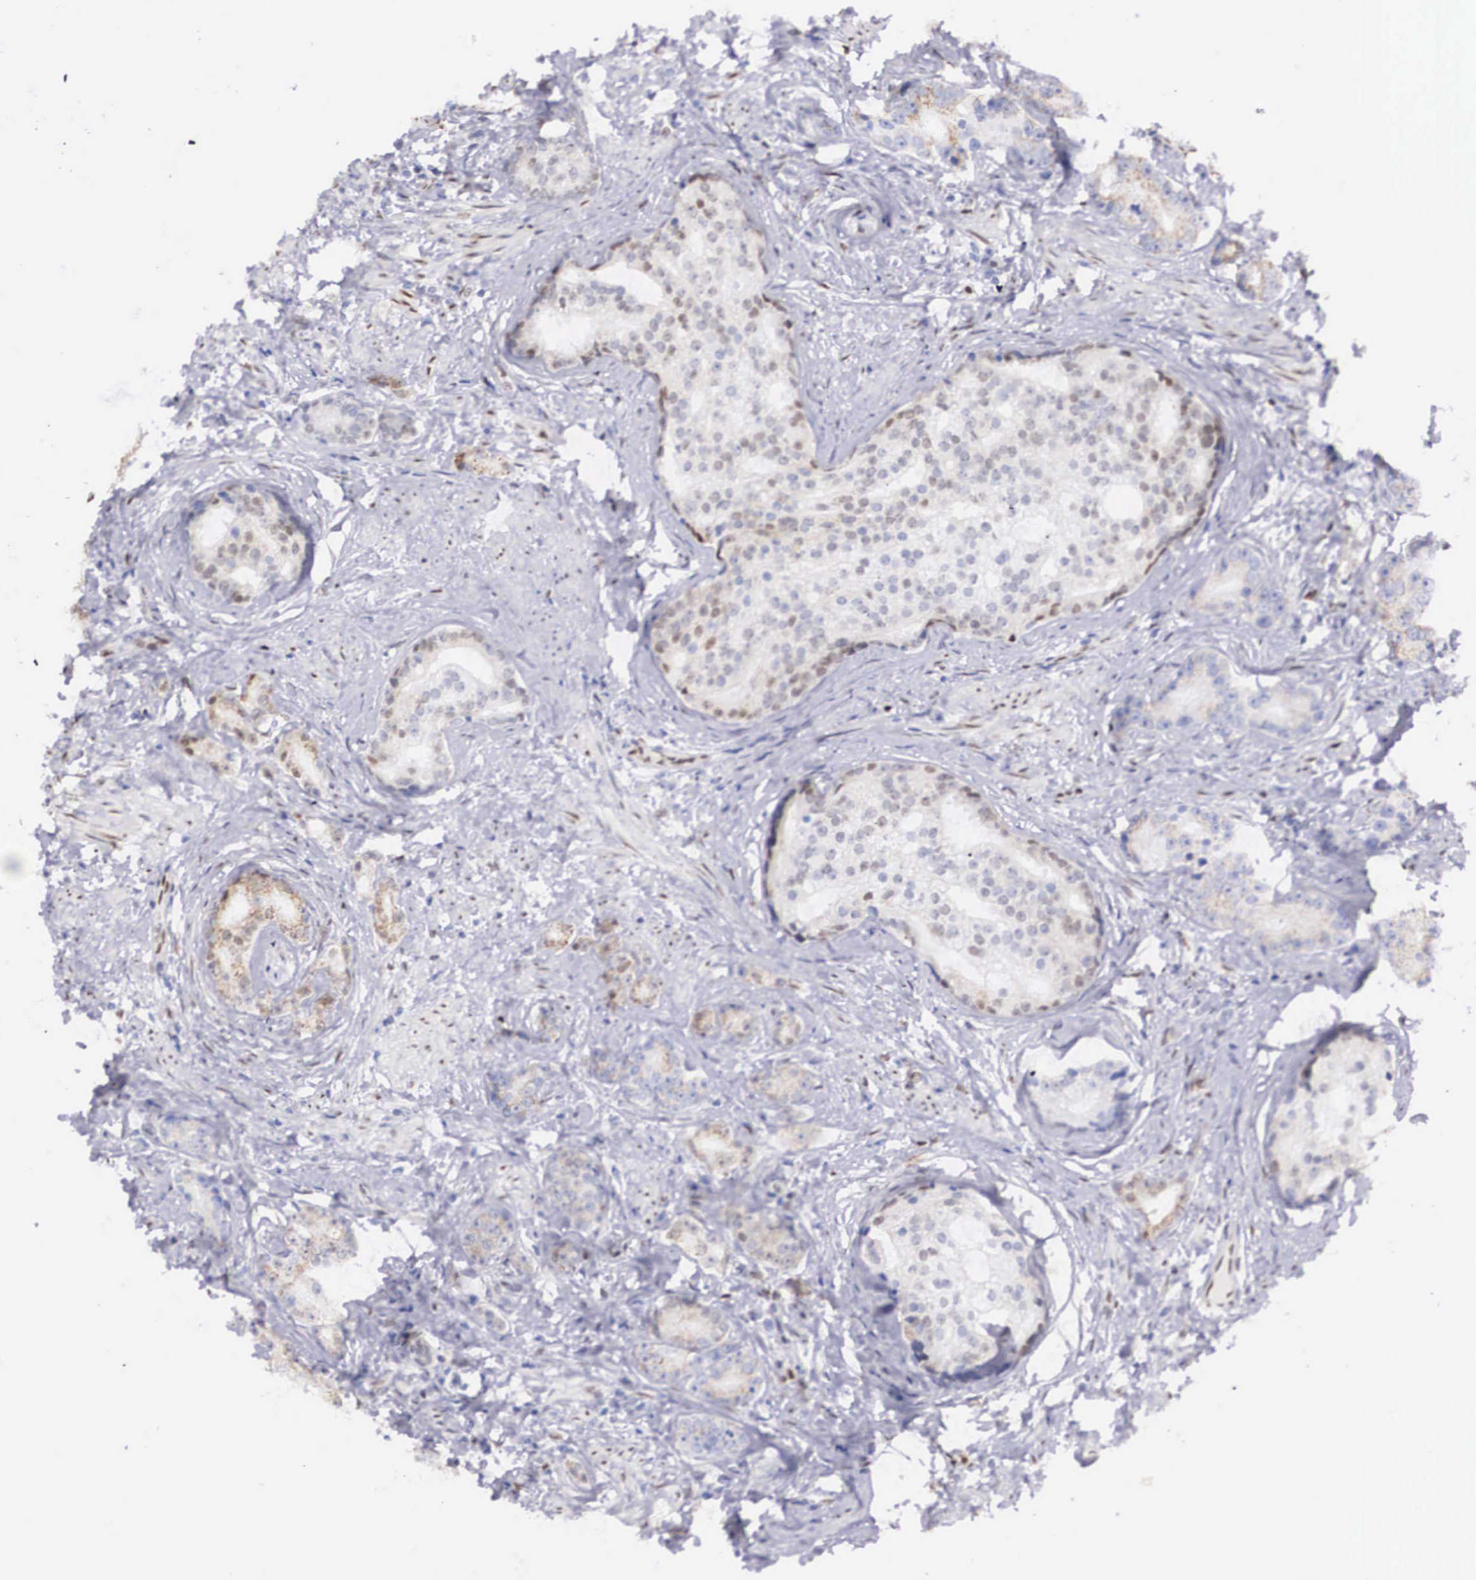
{"staining": {"intensity": "weak", "quantity": "25%-75%", "location": "nuclear"}, "tissue": "prostate cancer", "cell_type": "Tumor cells", "image_type": "cancer", "snomed": [{"axis": "morphology", "description": "Adenocarcinoma, Medium grade"}, {"axis": "topography", "description": "Prostate"}], "caption": "The micrograph demonstrates a brown stain indicating the presence of a protein in the nuclear of tumor cells in prostate cancer.", "gene": "HMGN5", "patient": {"sex": "male", "age": 59}}